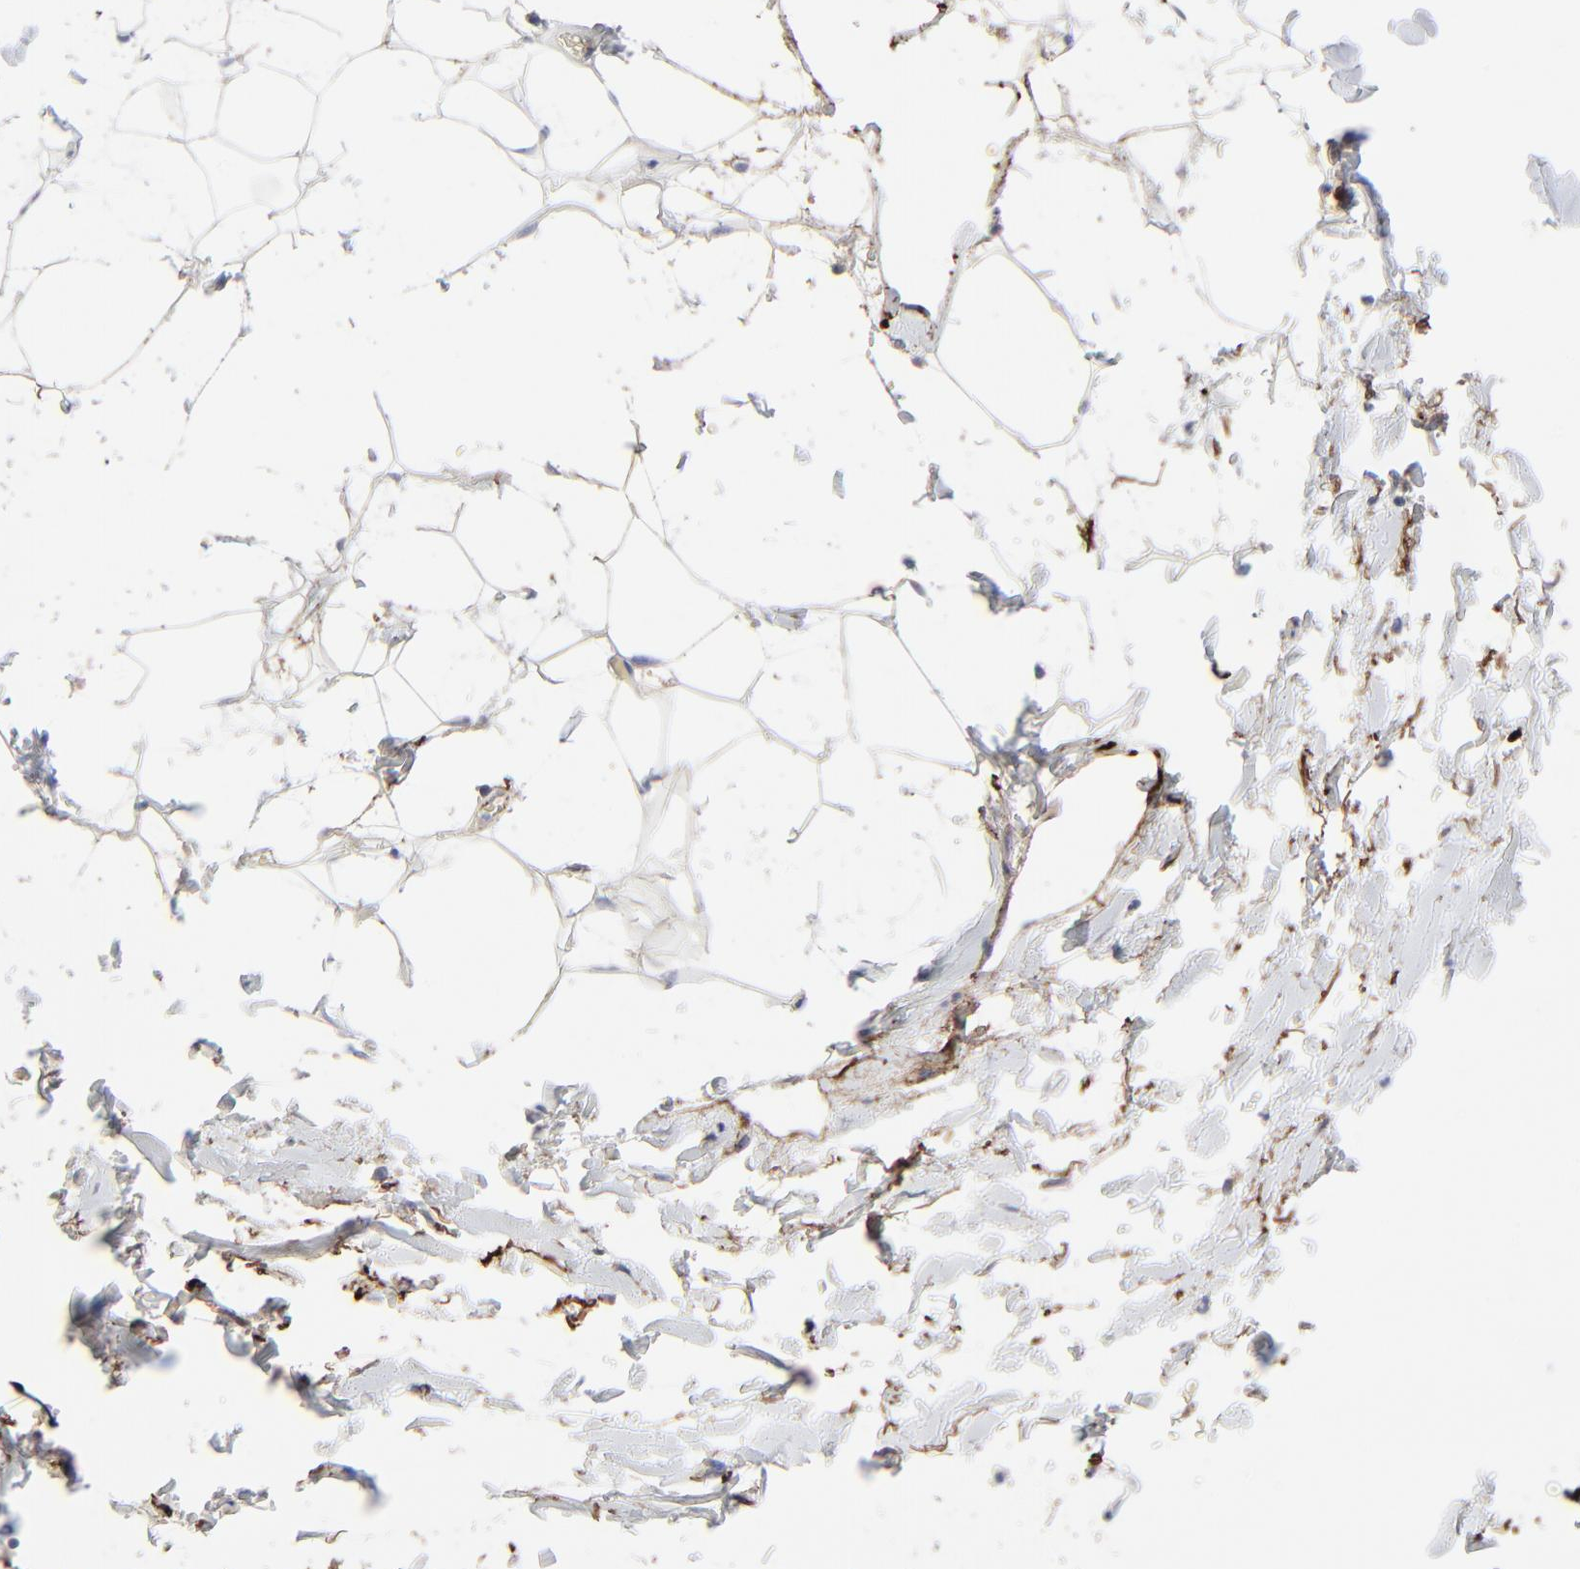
{"staining": {"intensity": "negative", "quantity": "none", "location": "none"}, "tissue": "adipose tissue", "cell_type": "Adipocytes", "image_type": "normal", "snomed": [{"axis": "morphology", "description": "Normal tissue, NOS"}, {"axis": "topography", "description": "Soft tissue"}], "caption": "Immunohistochemical staining of unremarkable adipose tissue shows no significant expression in adipocytes. (Immunohistochemistry, brightfield microscopy, high magnification).", "gene": "FBLN2", "patient": {"sex": "male", "age": 72}}